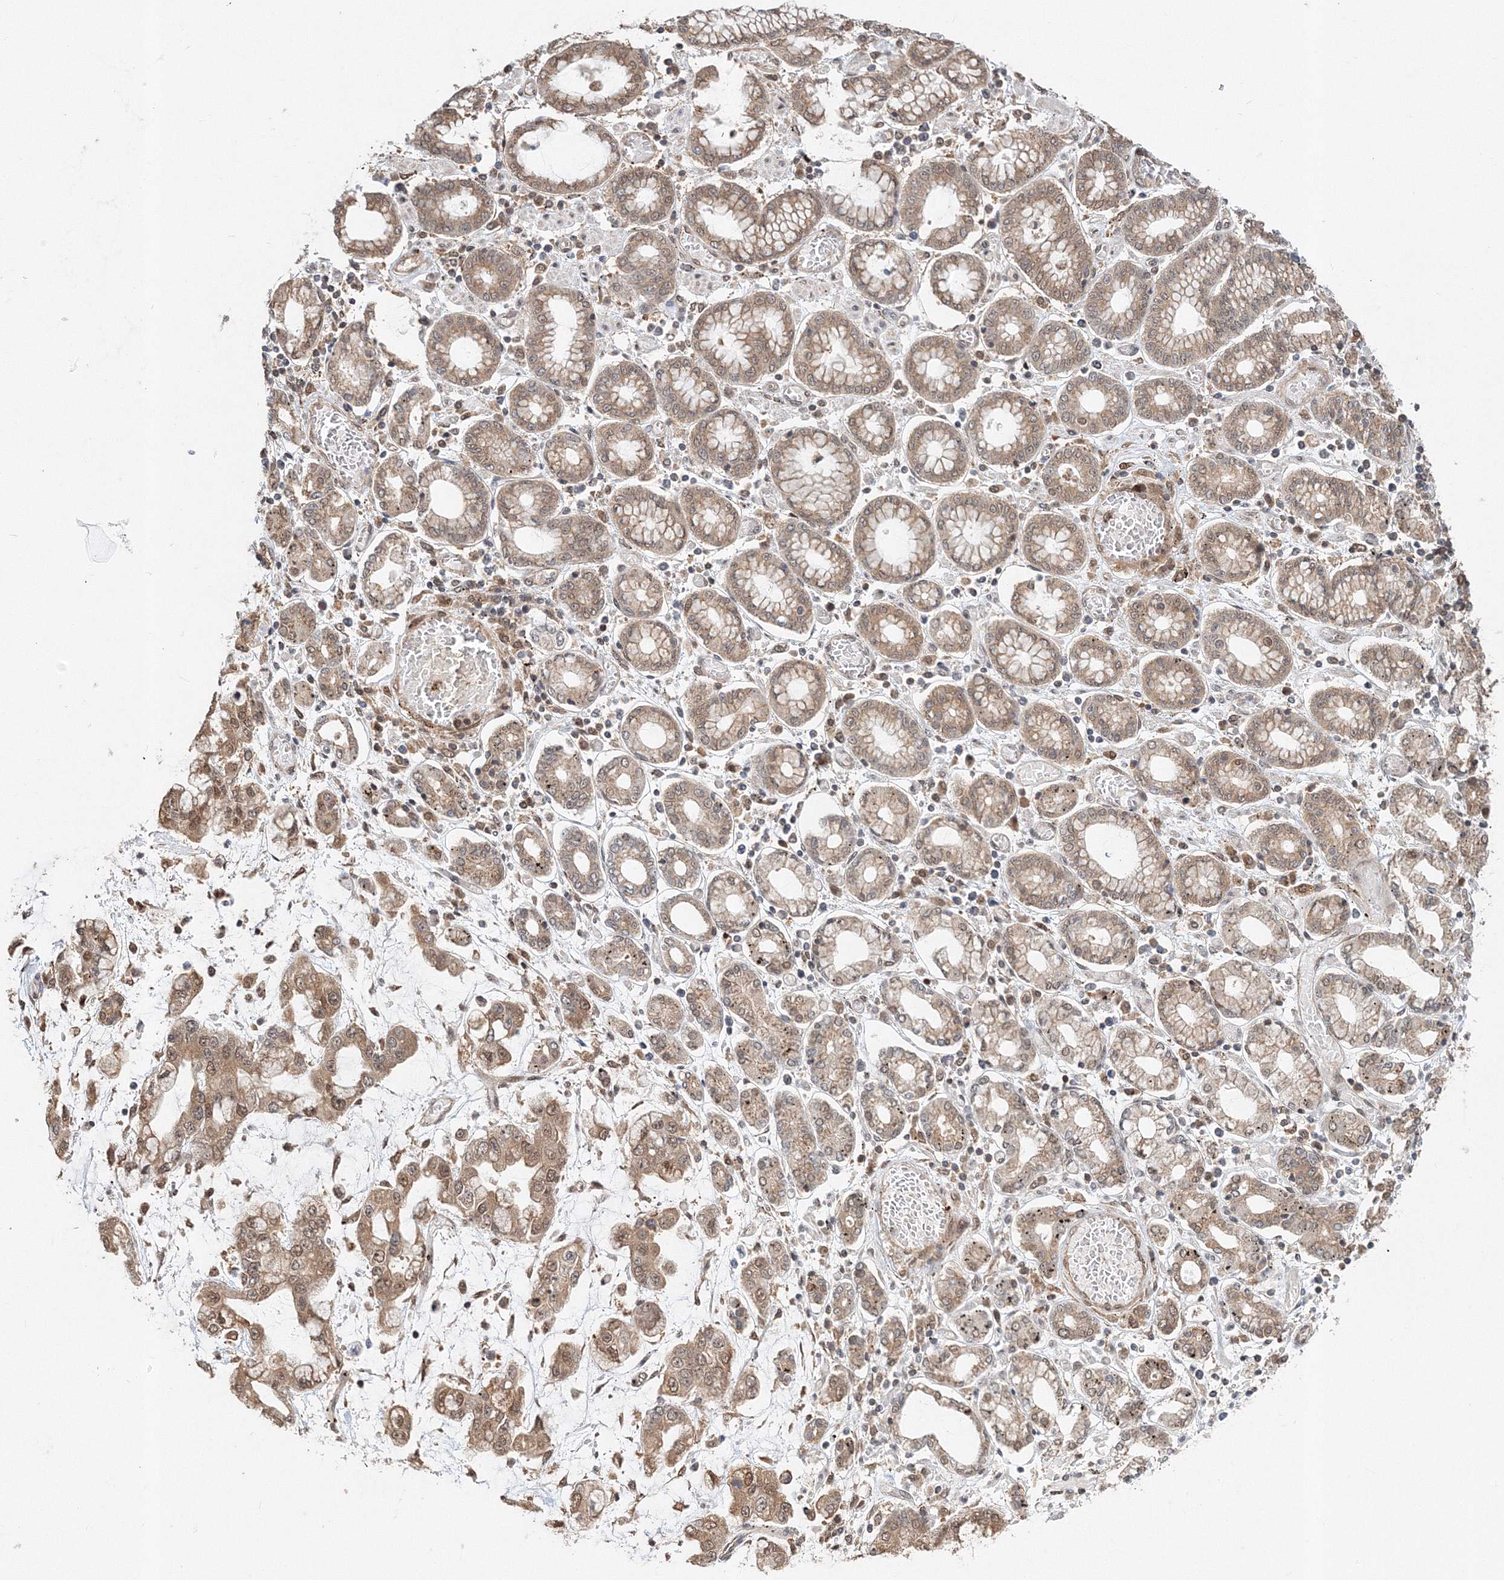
{"staining": {"intensity": "moderate", "quantity": ">75%", "location": "cytoplasmic/membranous,nuclear"}, "tissue": "stomach cancer", "cell_type": "Tumor cells", "image_type": "cancer", "snomed": [{"axis": "morphology", "description": "Normal tissue, NOS"}, {"axis": "morphology", "description": "Adenocarcinoma, NOS"}, {"axis": "topography", "description": "Stomach, upper"}, {"axis": "topography", "description": "Stomach"}], "caption": "DAB (3,3'-diaminobenzidine) immunohistochemical staining of human stomach adenocarcinoma reveals moderate cytoplasmic/membranous and nuclear protein expression in about >75% of tumor cells.", "gene": "PSMD6", "patient": {"sex": "male", "age": 76}}